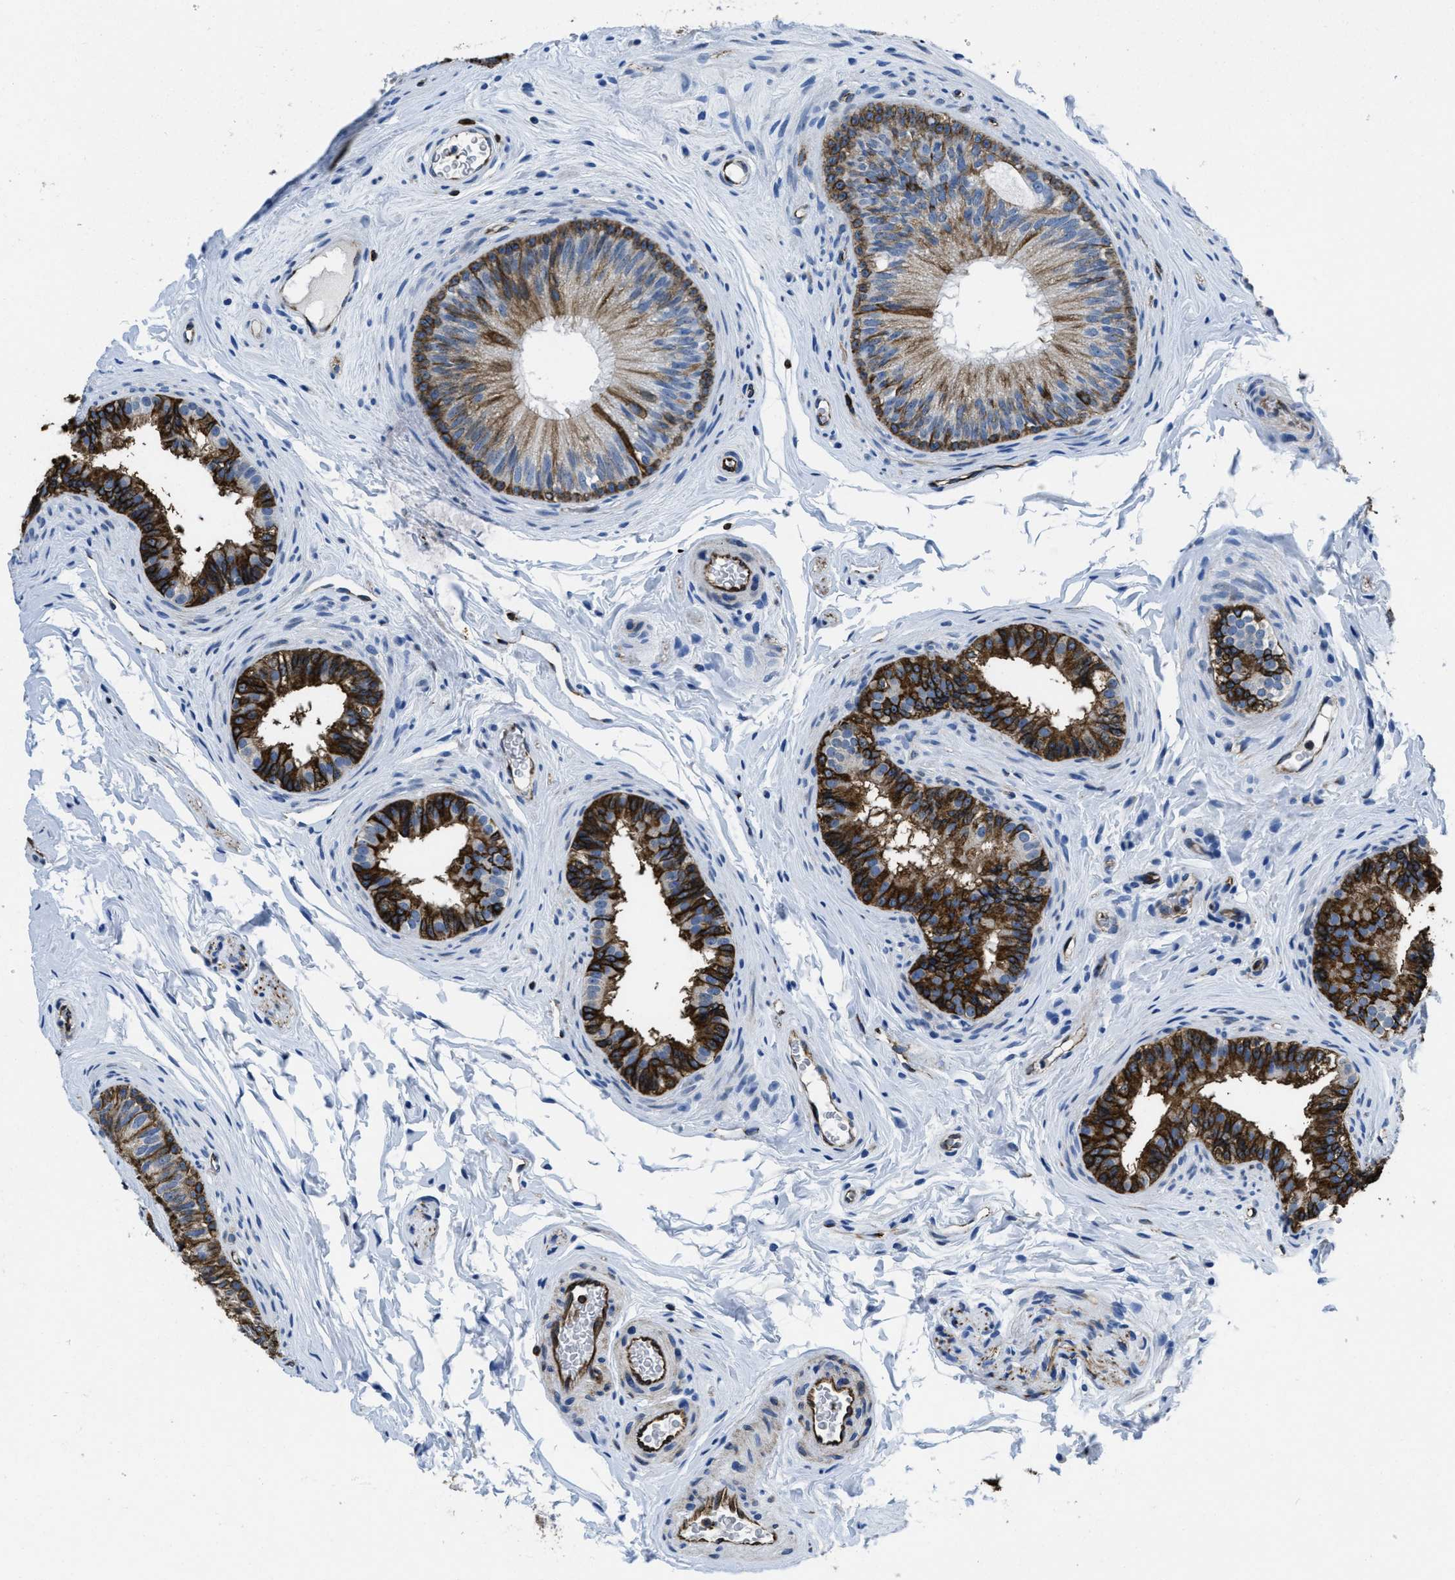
{"staining": {"intensity": "strong", "quantity": "25%-75%", "location": "cytoplasmic/membranous"}, "tissue": "epididymis", "cell_type": "Glandular cells", "image_type": "normal", "snomed": [{"axis": "morphology", "description": "Normal tissue, NOS"}, {"axis": "topography", "description": "Testis"}, {"axis": "topography", "description": "Epididymis"}], "caption": "Strong cytoplasmic/membranous expression for a protein is present in approximately 25%-75% of glandular cells of benign epididymis using immunohistochemistry (IHC).", "gene": "ITGA3", "patient": {"sex": "male", "age": 36}}